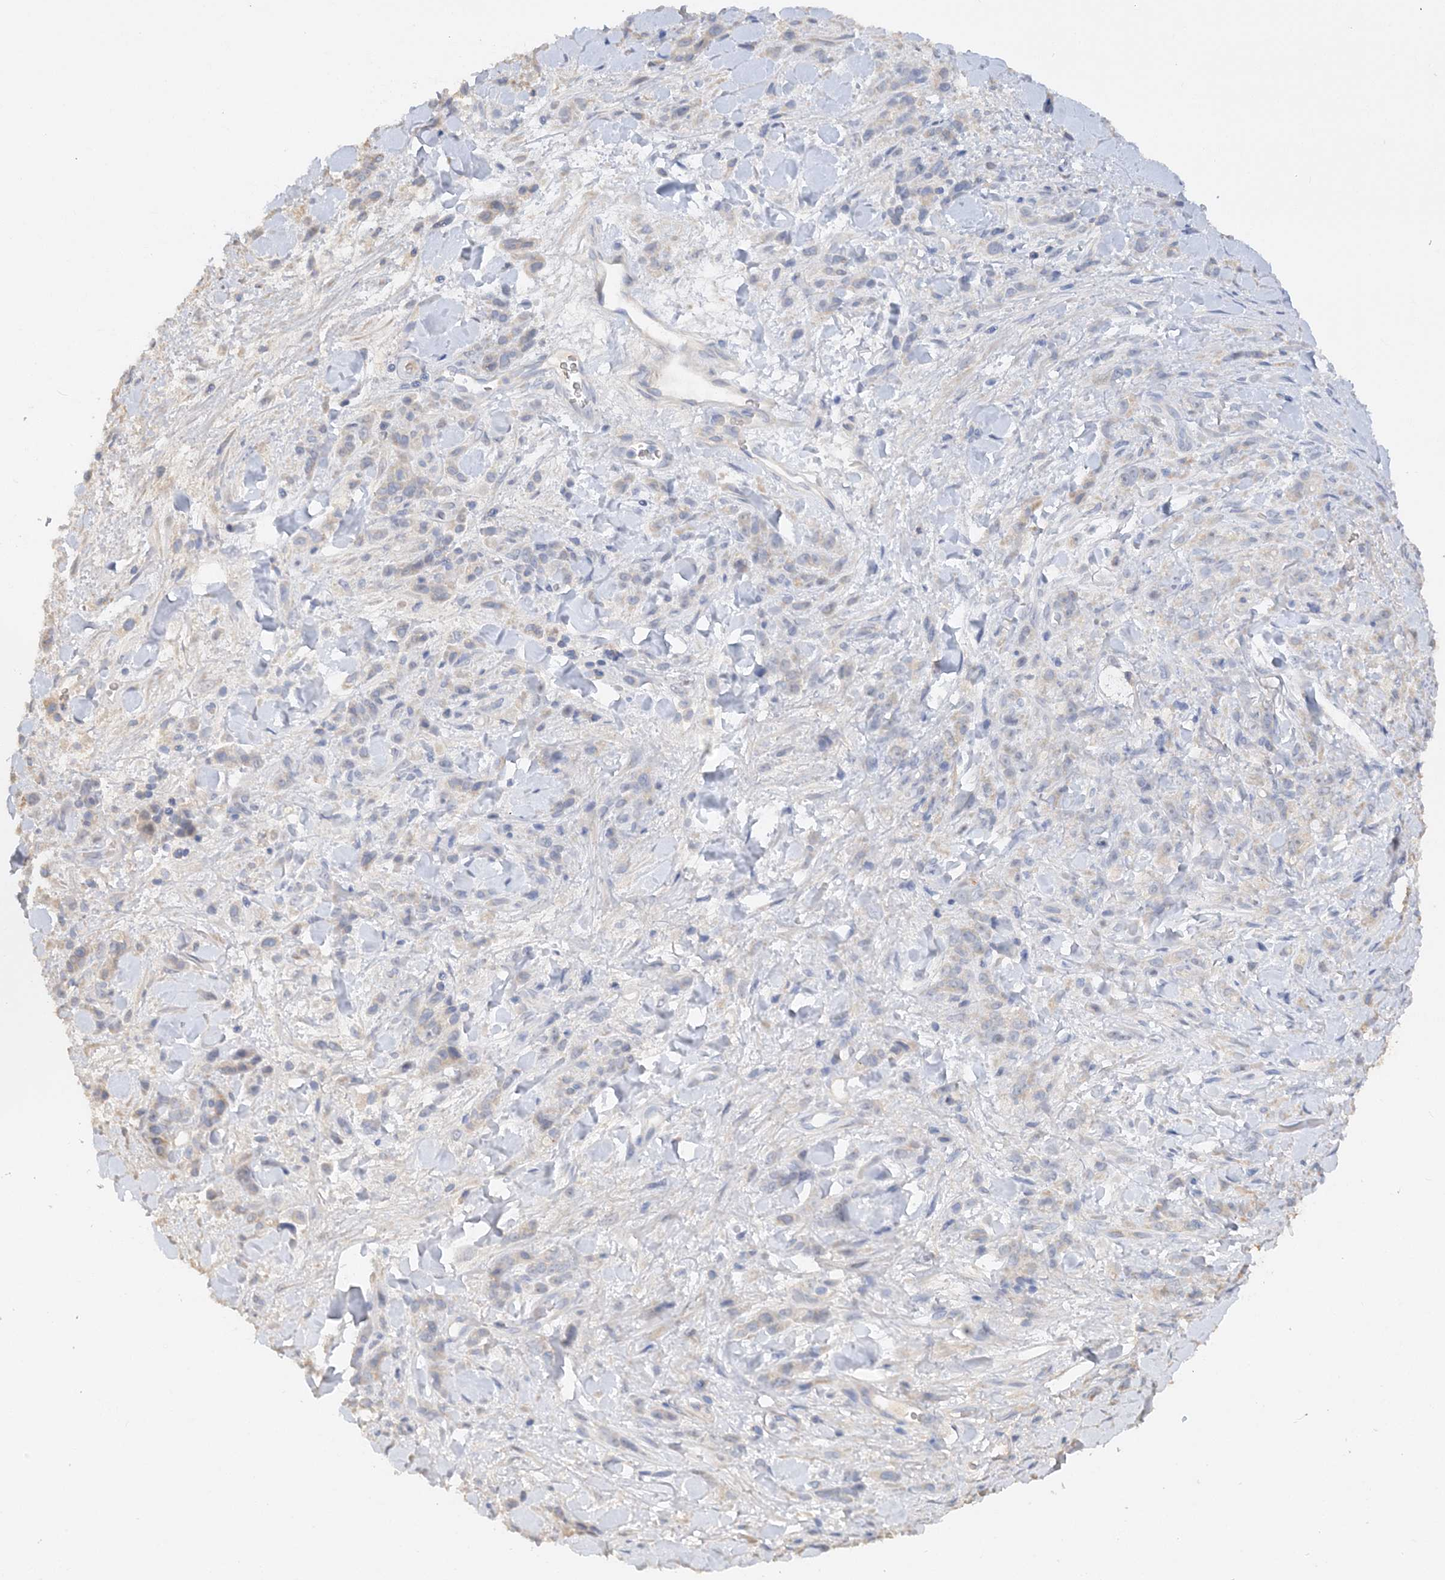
{"staining": {"intensity": "weak", "quantity": "<25%", "location": "cytoplasmic/membranous"}, "tissue": "stomach cancer", "cell_type": "Tumor cells", "image_type": "cancer", "snomed": [{"axis": "morphology", "description": "Normal tissue, NOS"}, {"axis": "morphology", "description": "Adenocarcinoma, NOS"}, {"axis": "topography", "description": "Stomach"}], "caption": "The photomicrograph reveals no staining of tumor cells in stomach adenocarcinoma.", "gene": "GRINA", "patient": {"sex": "male", "age": 82}}